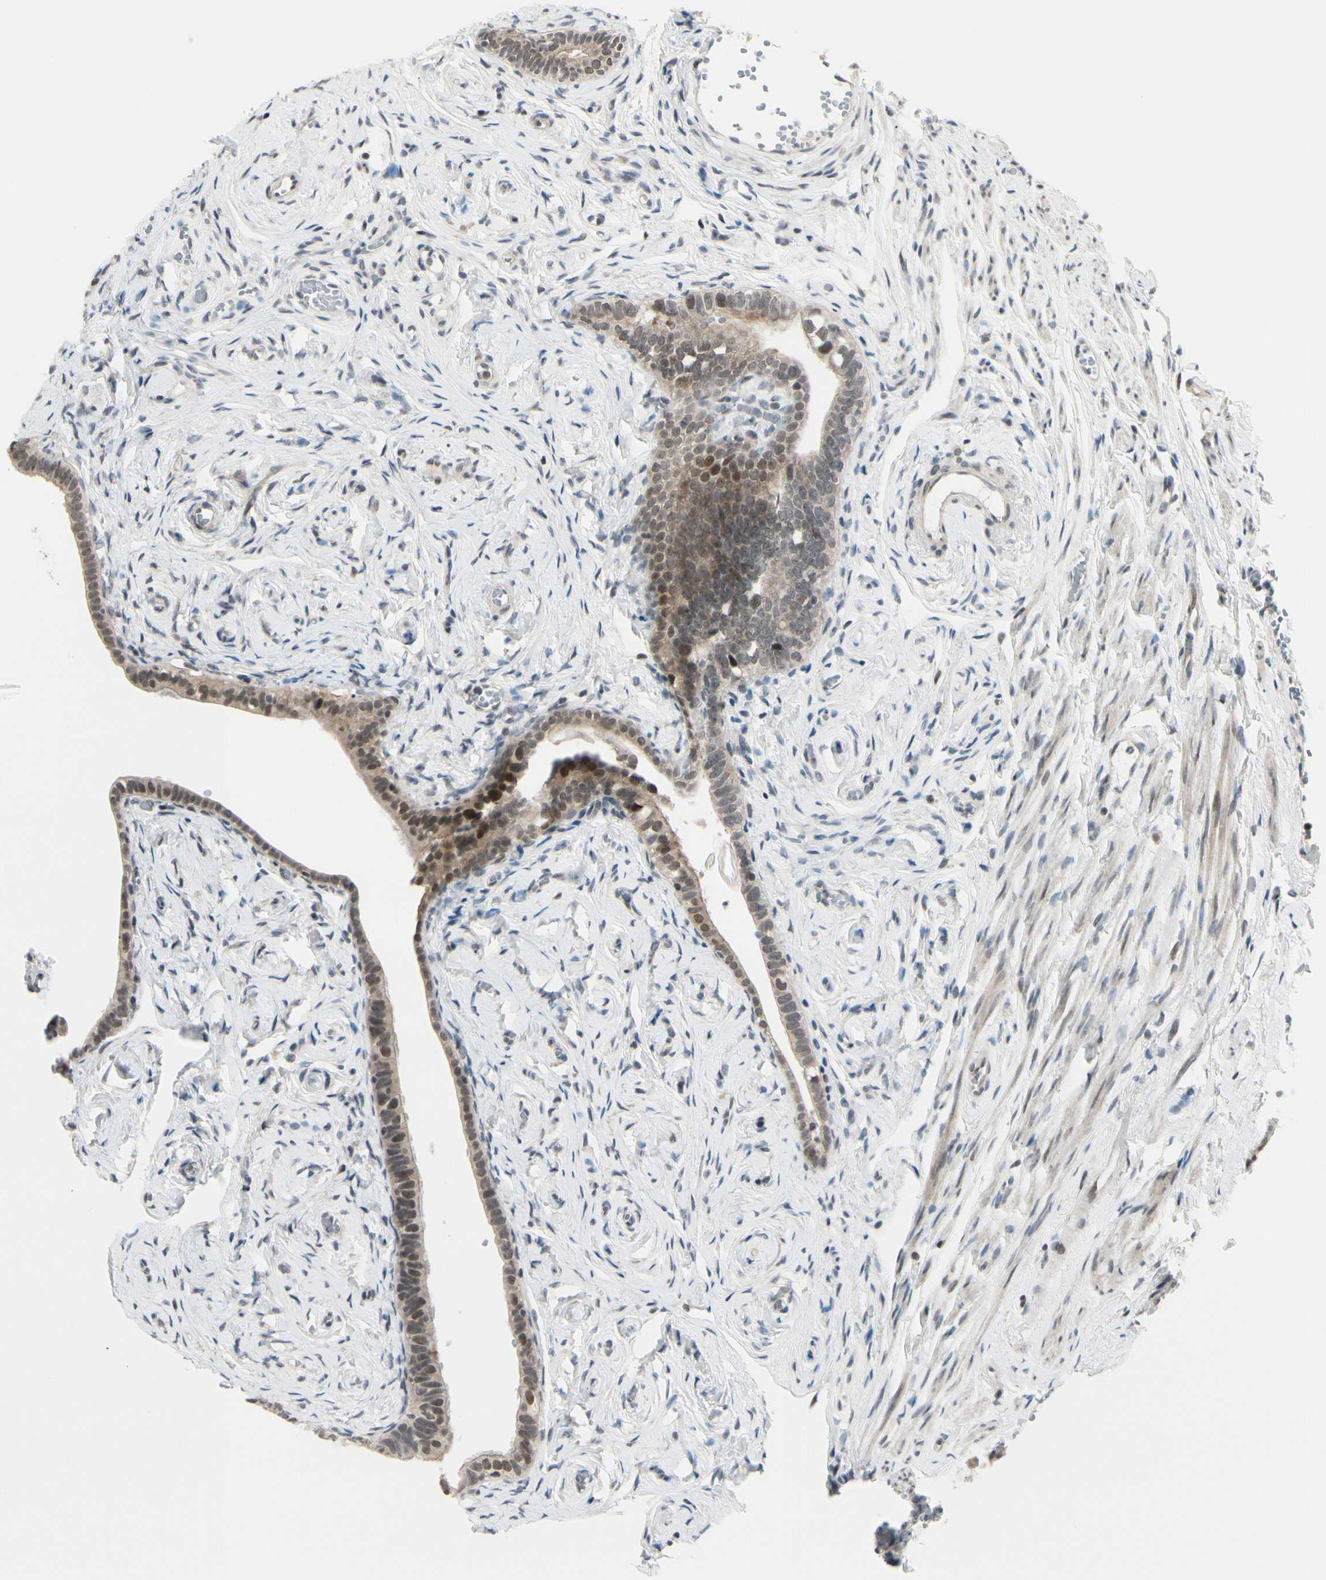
{"staining": {"intensity": "moderate", "quantity": ">75%", "location": "cytoplasmic/membranous,nuclear"}, "tissue": "fallopian tube", "cell_type": "Glandular cells", "image_type": "normal", "snomed": [{"axis": "morphology", "description": "Normal tissue, NOS"}, {"axis": "topography", "description": "Fallopian tube"}], "caption": "Glandular cells exhibit moderate cytoplasmic/membranous,nuclear positivity in about >75% of cells in unremarkable fallopian tube.", "gene": "BRMS1", "patient": {"sex": "female", "age": 71}}